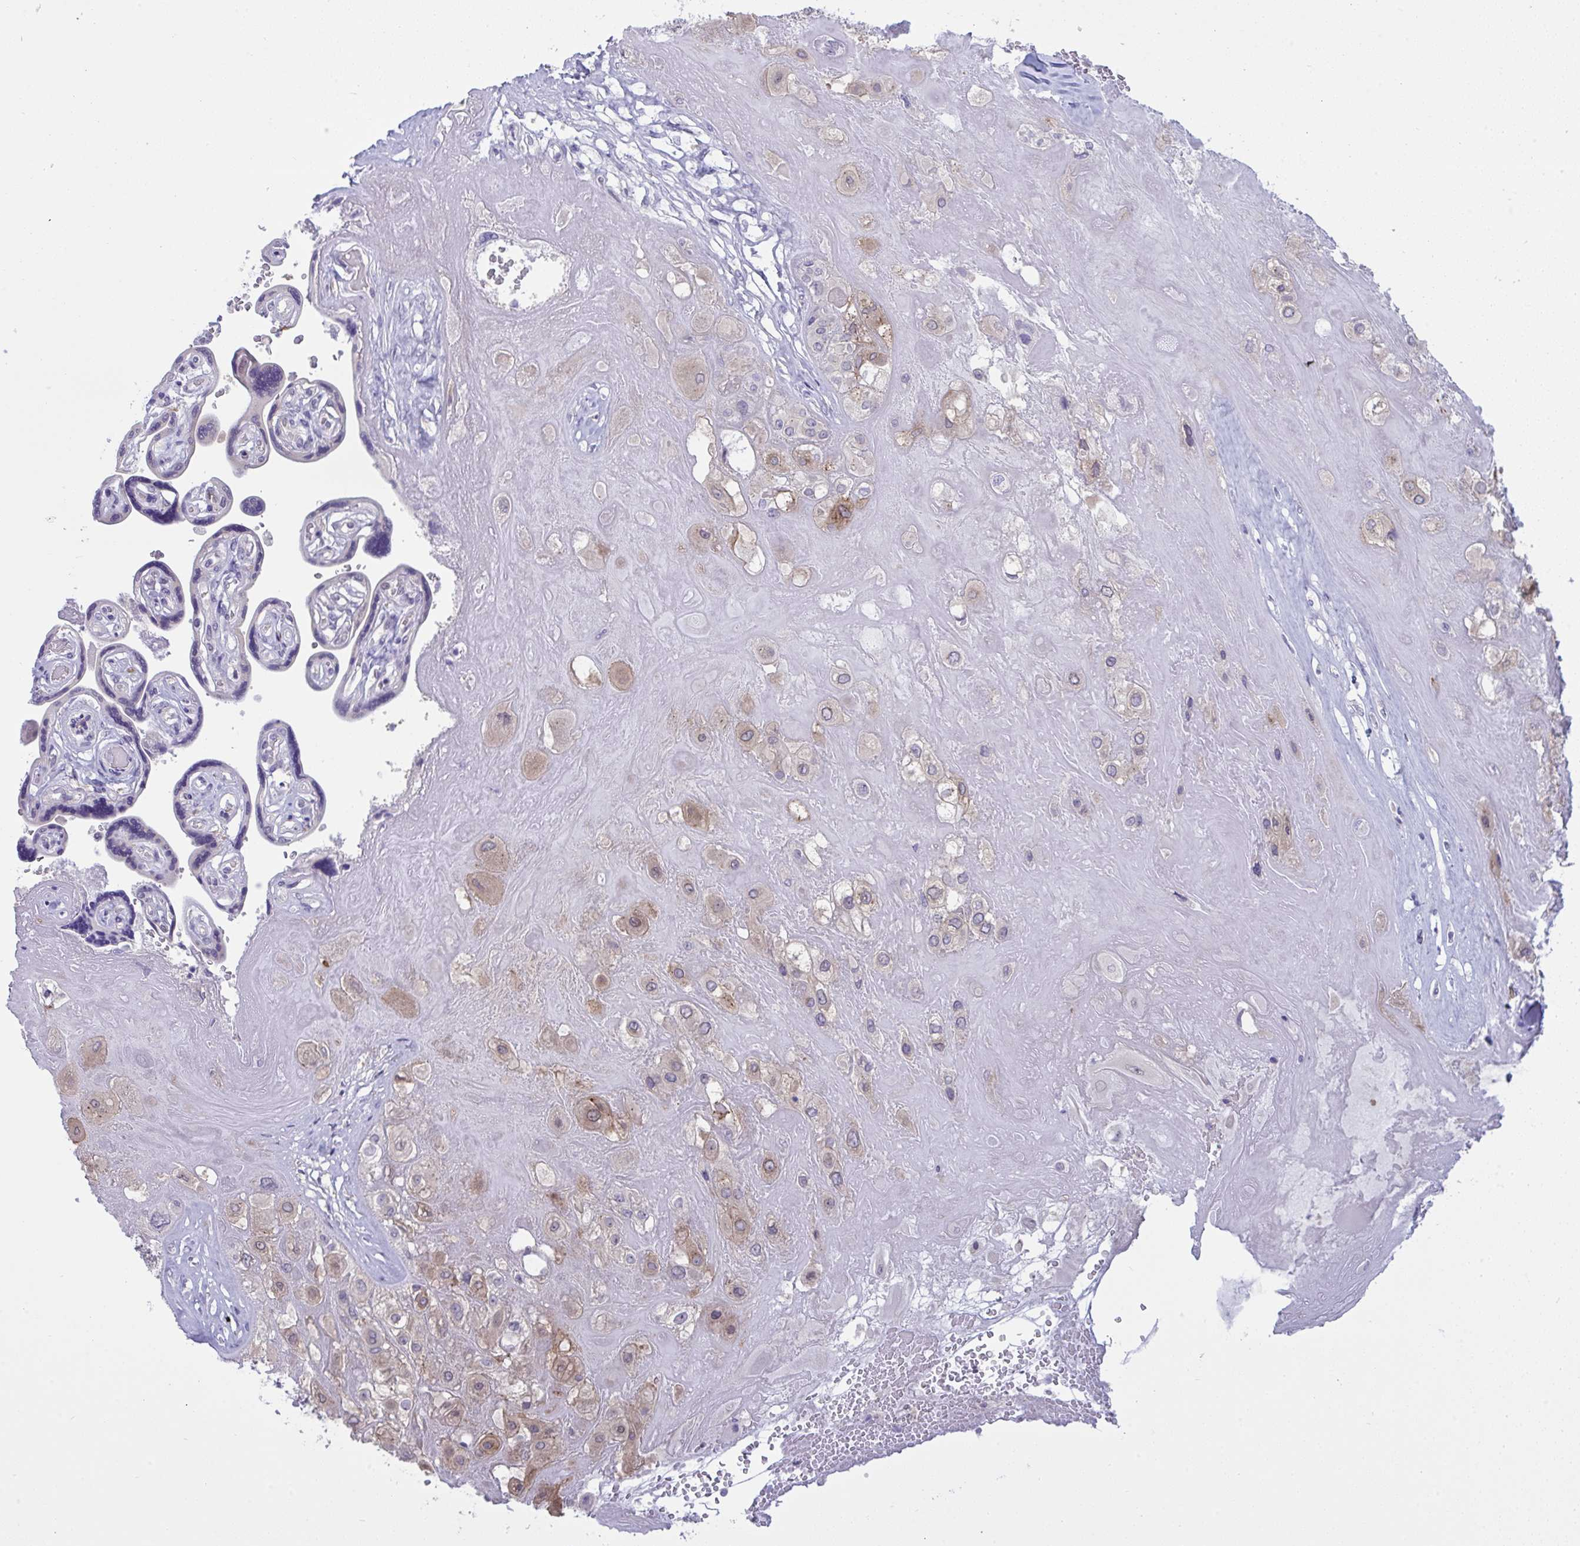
{"staining": {"intensity": "weak", "quantity": ">75%", "location": "cytoplasmic/membranous"}, "tissue": "placenta", "cell_type": "Decidual cells", "image_type": "normal", "snomed": [{"axis": "morphology", "description": "Normal tissue, NOS"}, {"axis": "topography", "description": "Placenta"}], "caption": "Immunohistochemistry (DAB) staining of normal human placenta demonstrates weak cytoplasmic/membranous protein expression in about >75% of decidual cells.", "gene": "TMEM41A", "patient": {"sex": "female", "age": 32}}